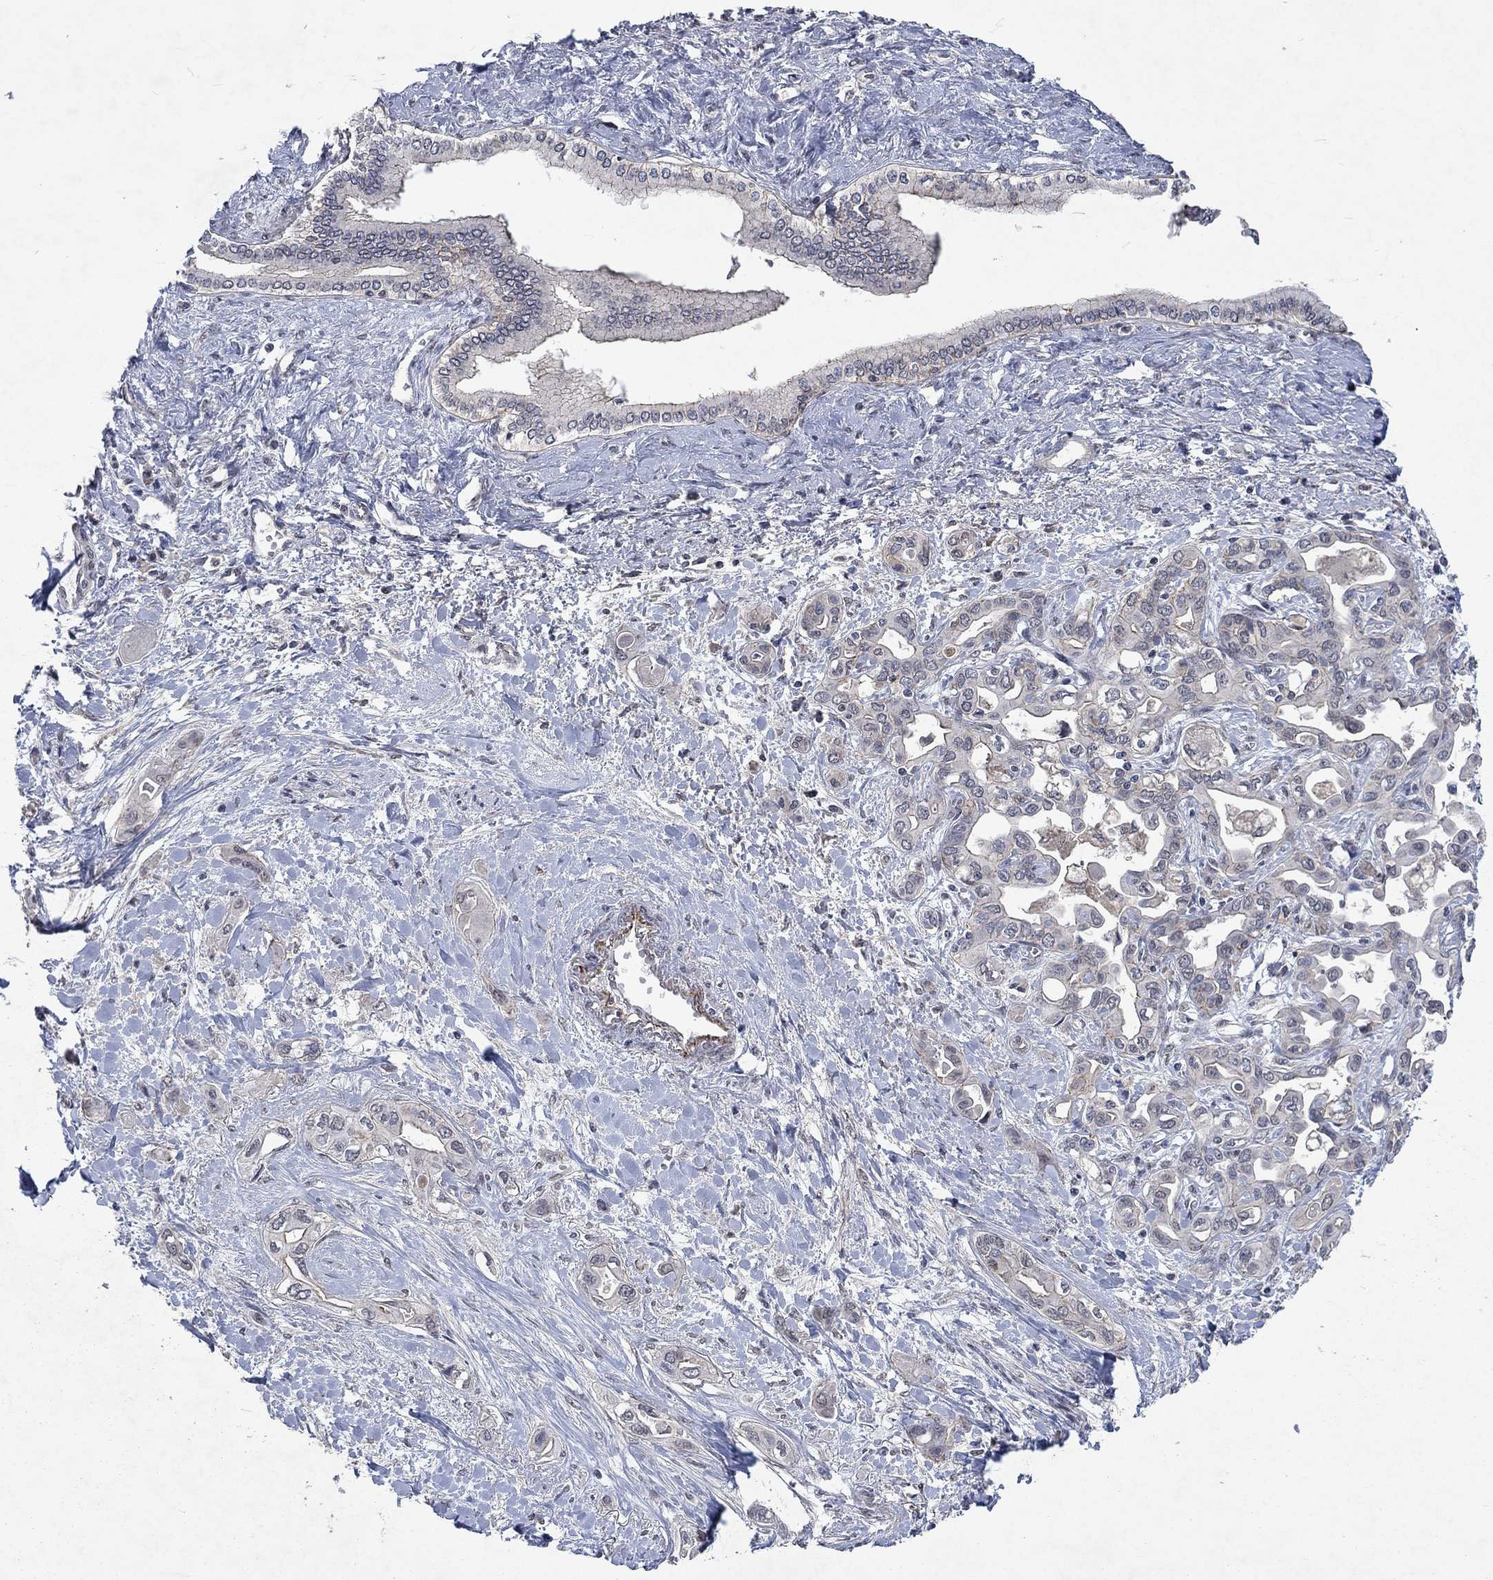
{"staining": {"intensity": "negative", "quantity": "none", "location": "none"}, "tissue": "liver cancer", "cell_type": "Tumor cells", "image_type": "cancer", "snomed": [{"axis": "morphology", "description": "Cholangiocarcinoma"}, {"axis": "topography", "description": "Liver"}], "caption": "Cholangiocarcinoma (liver) was stained to show a protein in brown. There is no significant staining in tumor cells. The staining is performed using DAB (3,3'-diaminobenzidine) brown chromogen with nuclei counter-stained in using hematoxylin.", "gene": "PPP1R9A", "patient": {"sex": "female", "age": 64}}